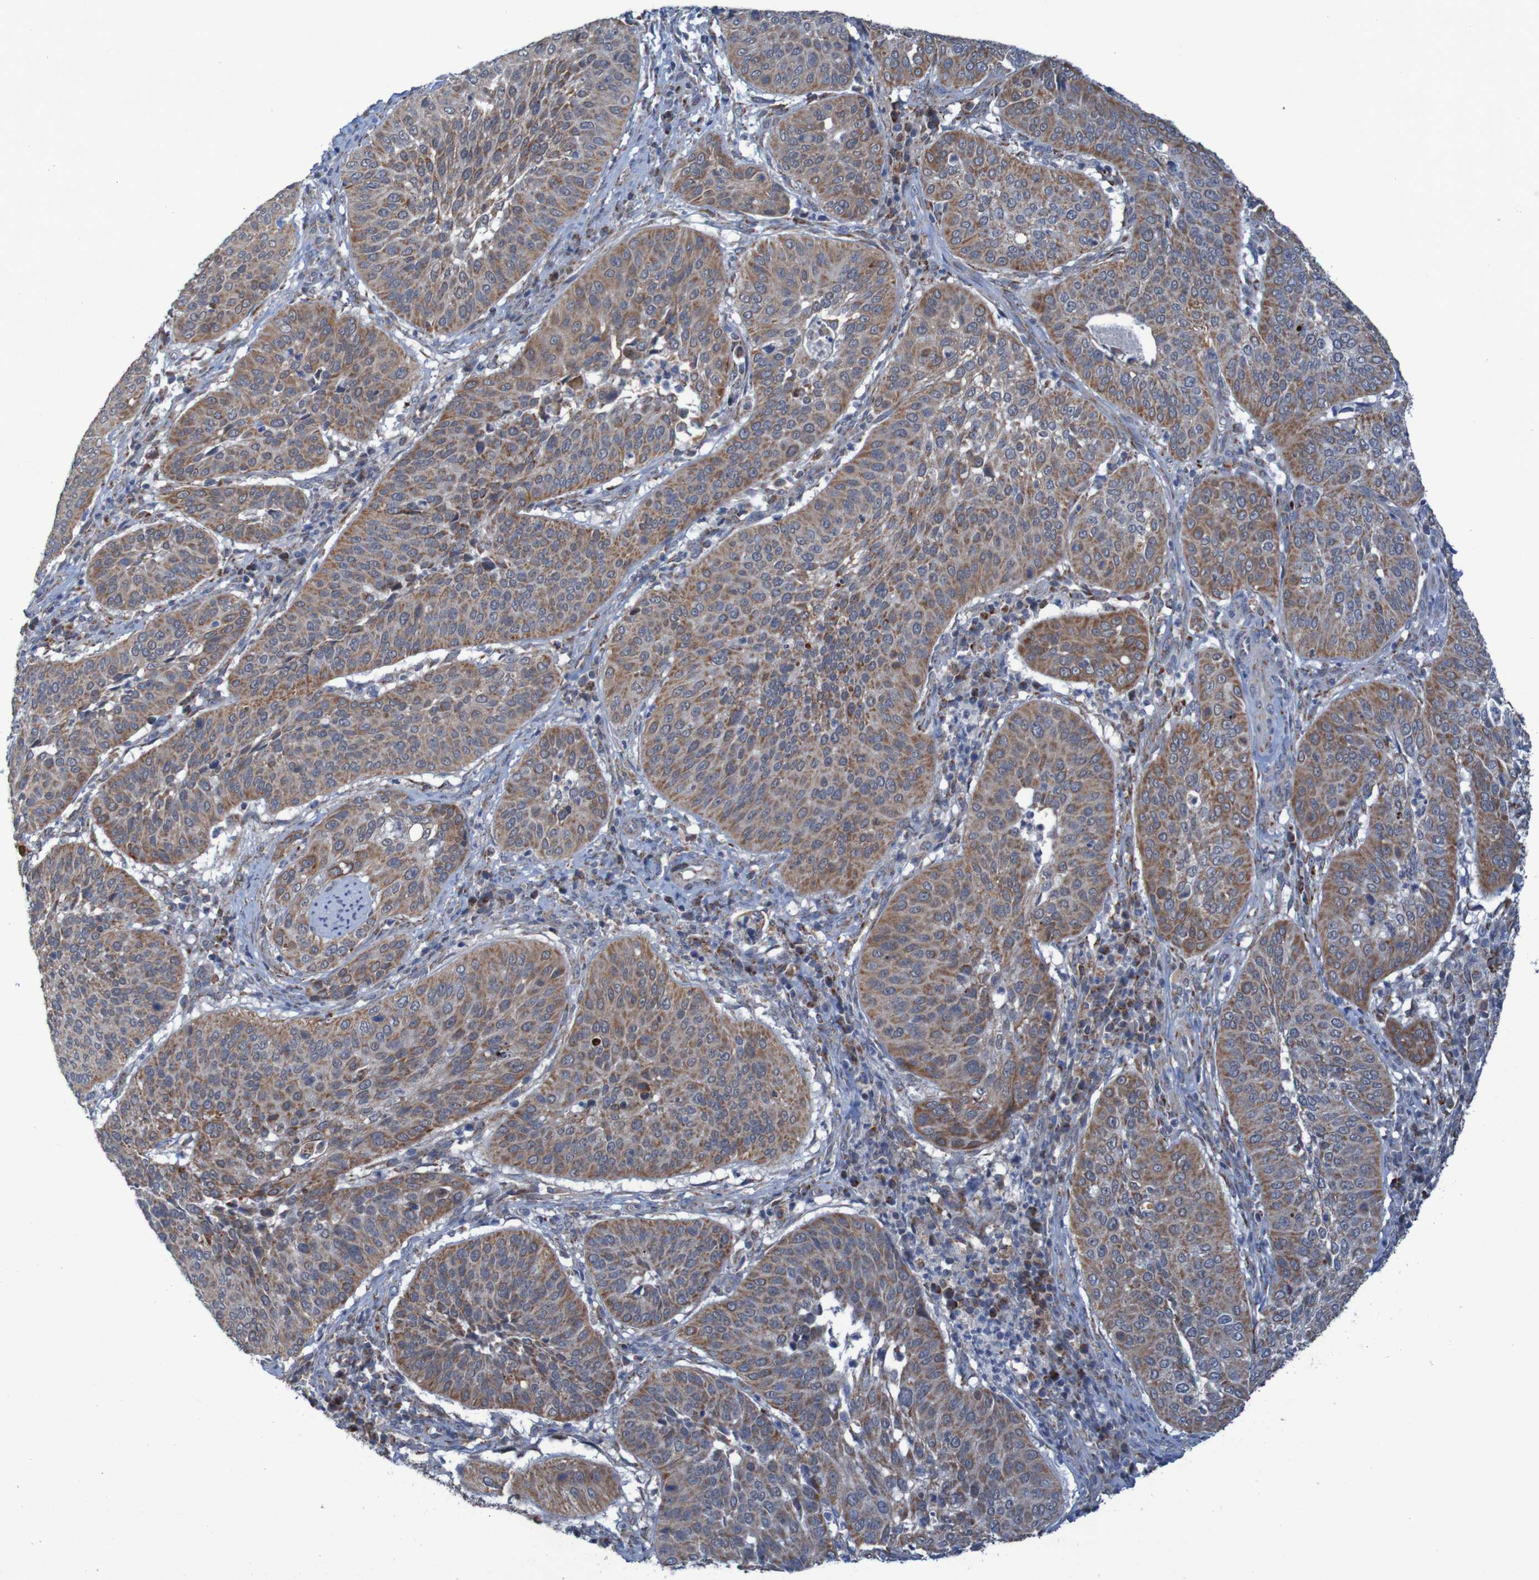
{"staining": {"intensity": "moderate", "quantity": ">75%", "location": "cytoplasmic/membranous"}, "tissue": "cervical cancer", "cell_type": "Tumor cells", "image_type": "cancer", "snomed": [{"axis": "morphology", "description": "Normal tissue, NOS"}, {"axis": "morphology", "description": "Squamous cell carcinoma, NOS"}, {"axis": "topography", "description": "Cervix"}], "caption": "Immunohistochemistry photomicrograph of neoplastic tissue: human cervical cancer (squamous cell carcinoma) stained using IHC displays medium levels of moderate protein expression localized specifically in the cytoplasmic/membranous of tumor cells, appearing as a cytoplasmic/membranous brown color.", "gene": "CCDC51", "patient": {"sex": "female", "age": 39}}